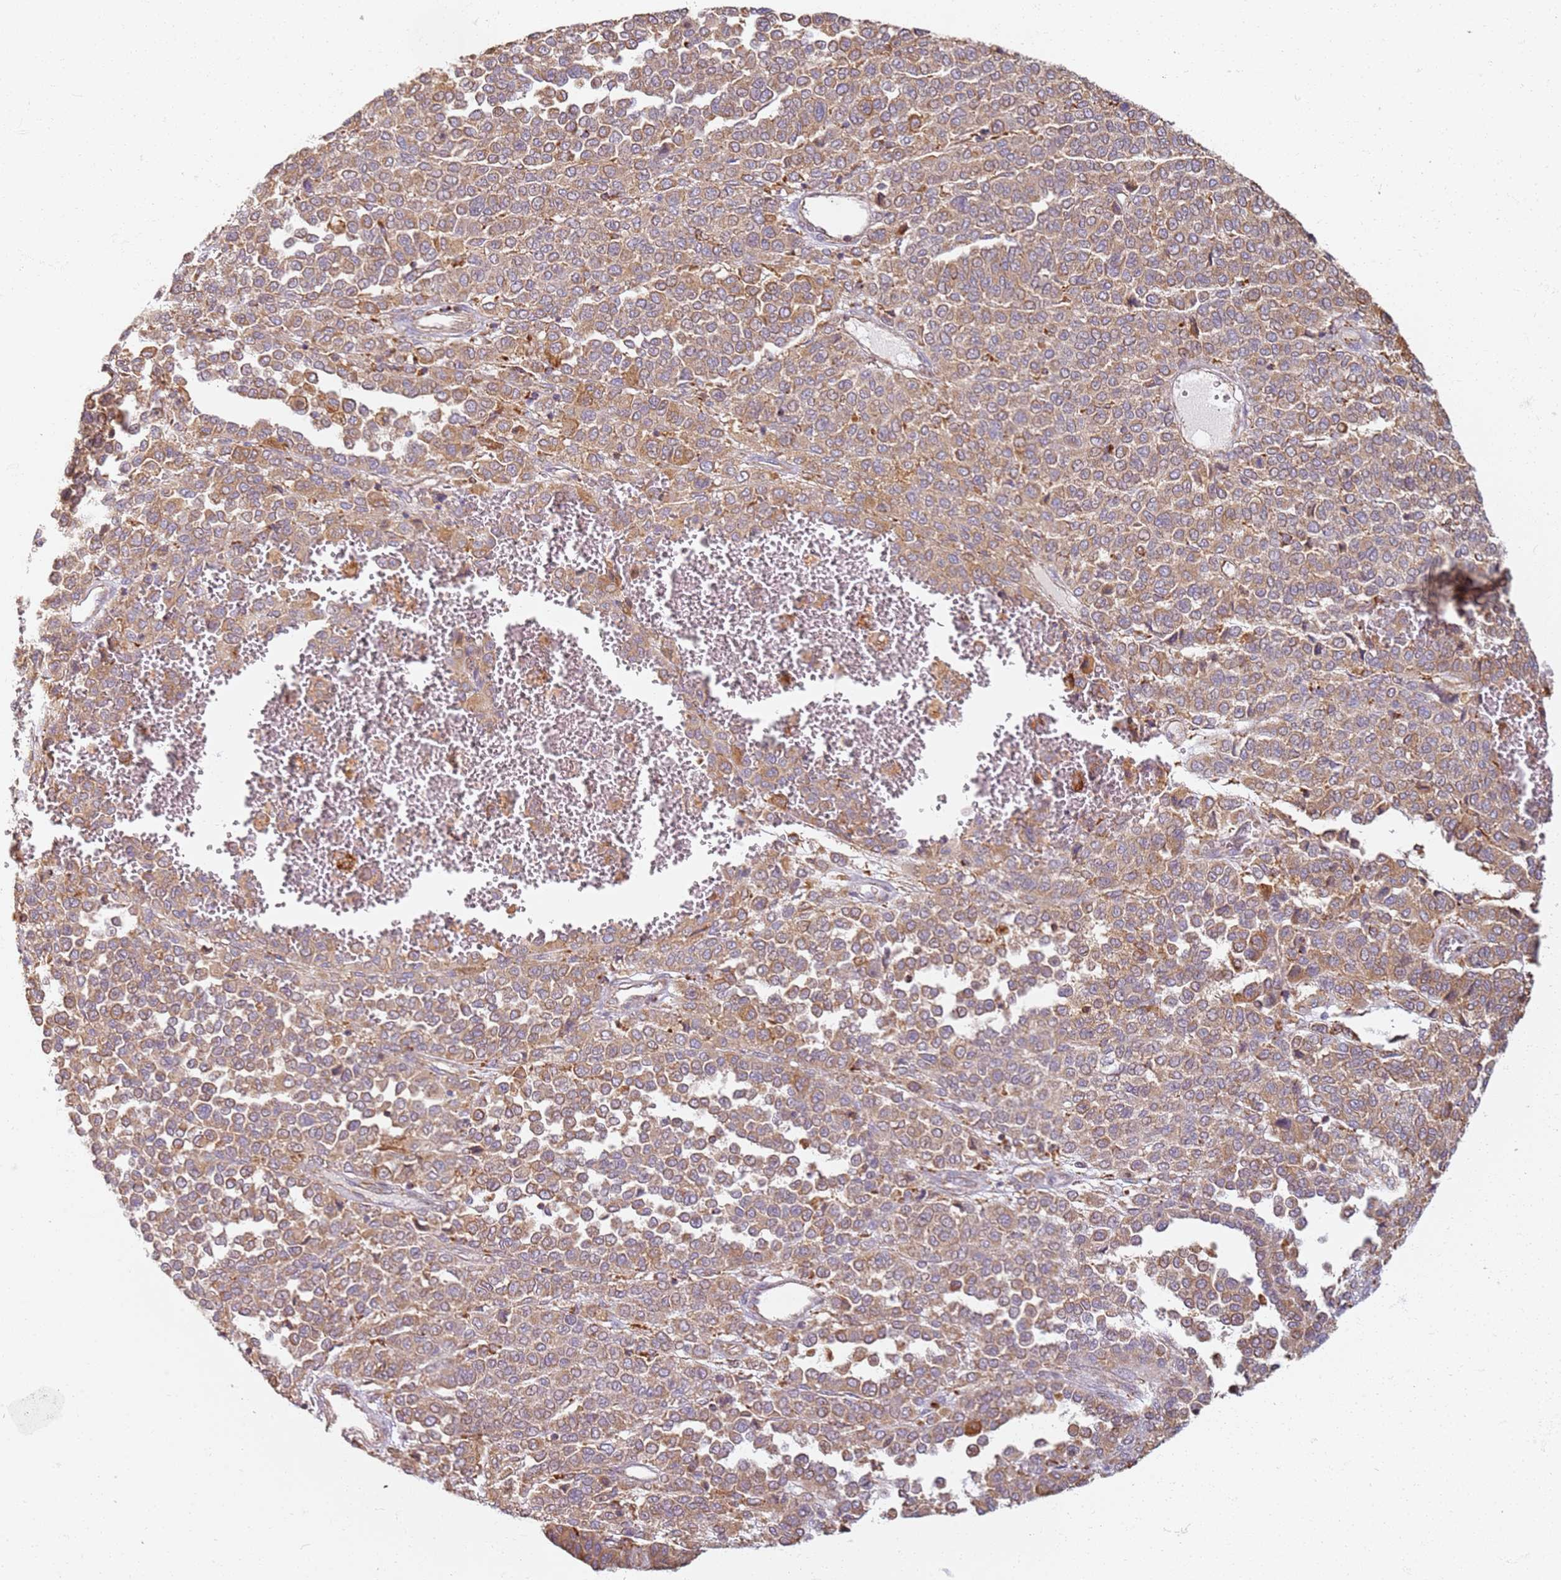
{"staining": {"intensity": "moderate", "quantity": ">75%", "location": "cytoplasmic/membranous"}, "tissue": "melanoma", "cell_type": "Tumor cells", "image_type": "cancer", "snomed": [{"axis": "morphology", "description": "Malignant melanoma, Metastatic site"}, {"axis": "topography", "description": "Pancreas"}], "caption": "A high-resolution photomicrograph shows IHC staining of malignant melanoma (metastatic site), which shows moderate cytoplasmic/membranous staining in approximately >75% of tumor cells. (Stains: DAB in brown, nuclei in blue, Microscopy: brightfield microscopy at high magnification).", "gene": "PROKR2", "patient": {"sex": "female", "age": 30}}